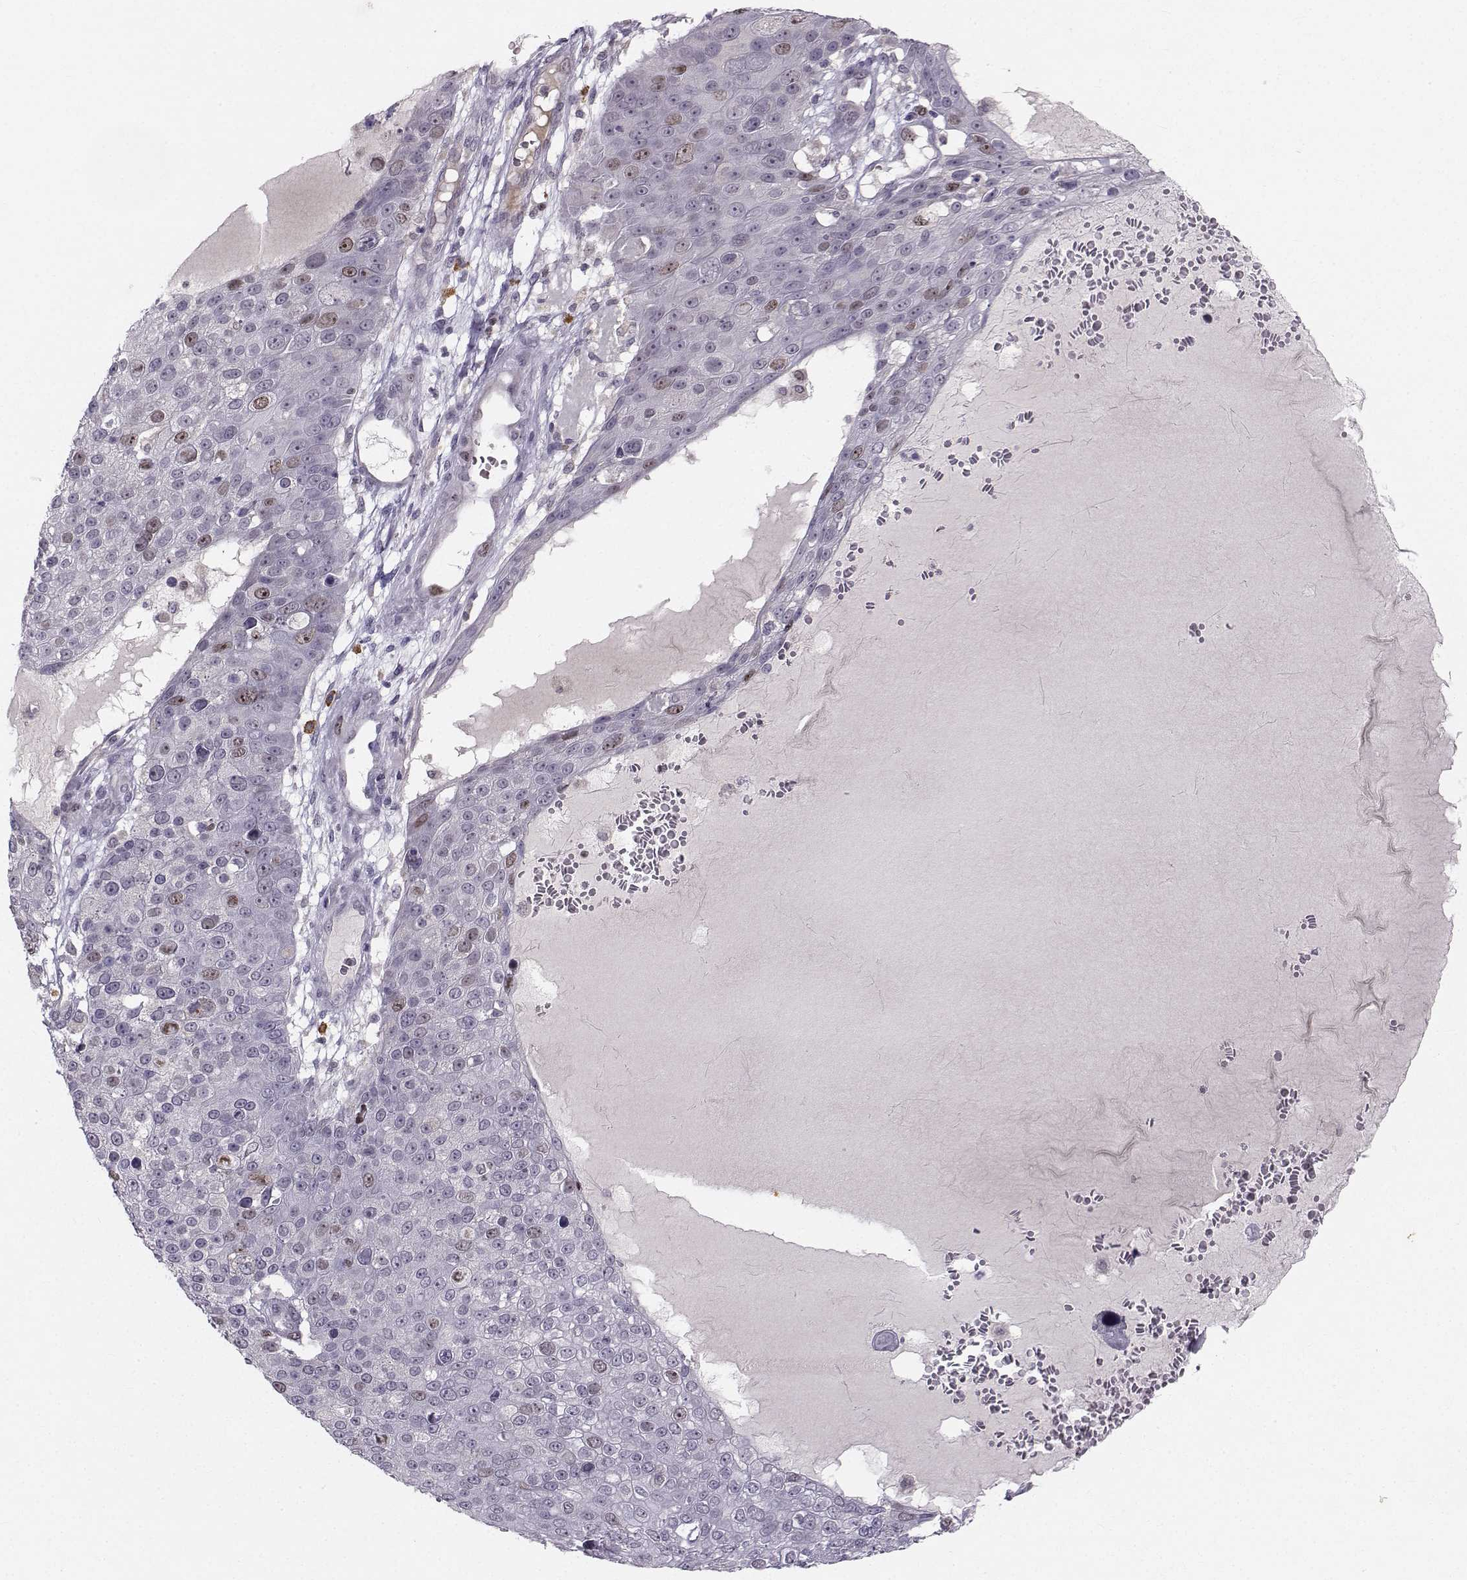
{"staining": {"intensity": "weak", "quantity": "<25%", "location": "nuclear"}, "tissue": "skin cancer", "cell_type": "Tumor cells", "image_type": "cancer", "snomed": [{"axis": "morphology", "description": "Squamous cell carcinoma, NOS"}, {"axis": "topography", "description": "Skin"}], "caption": "This is an immunohistochemistry (IHC) histopathology image of skin cancer (squamous cell carcinoma). There is no expression in tumor cells.", "gene": "LRP8", "patient": {"sex": "male", "age": 71}}